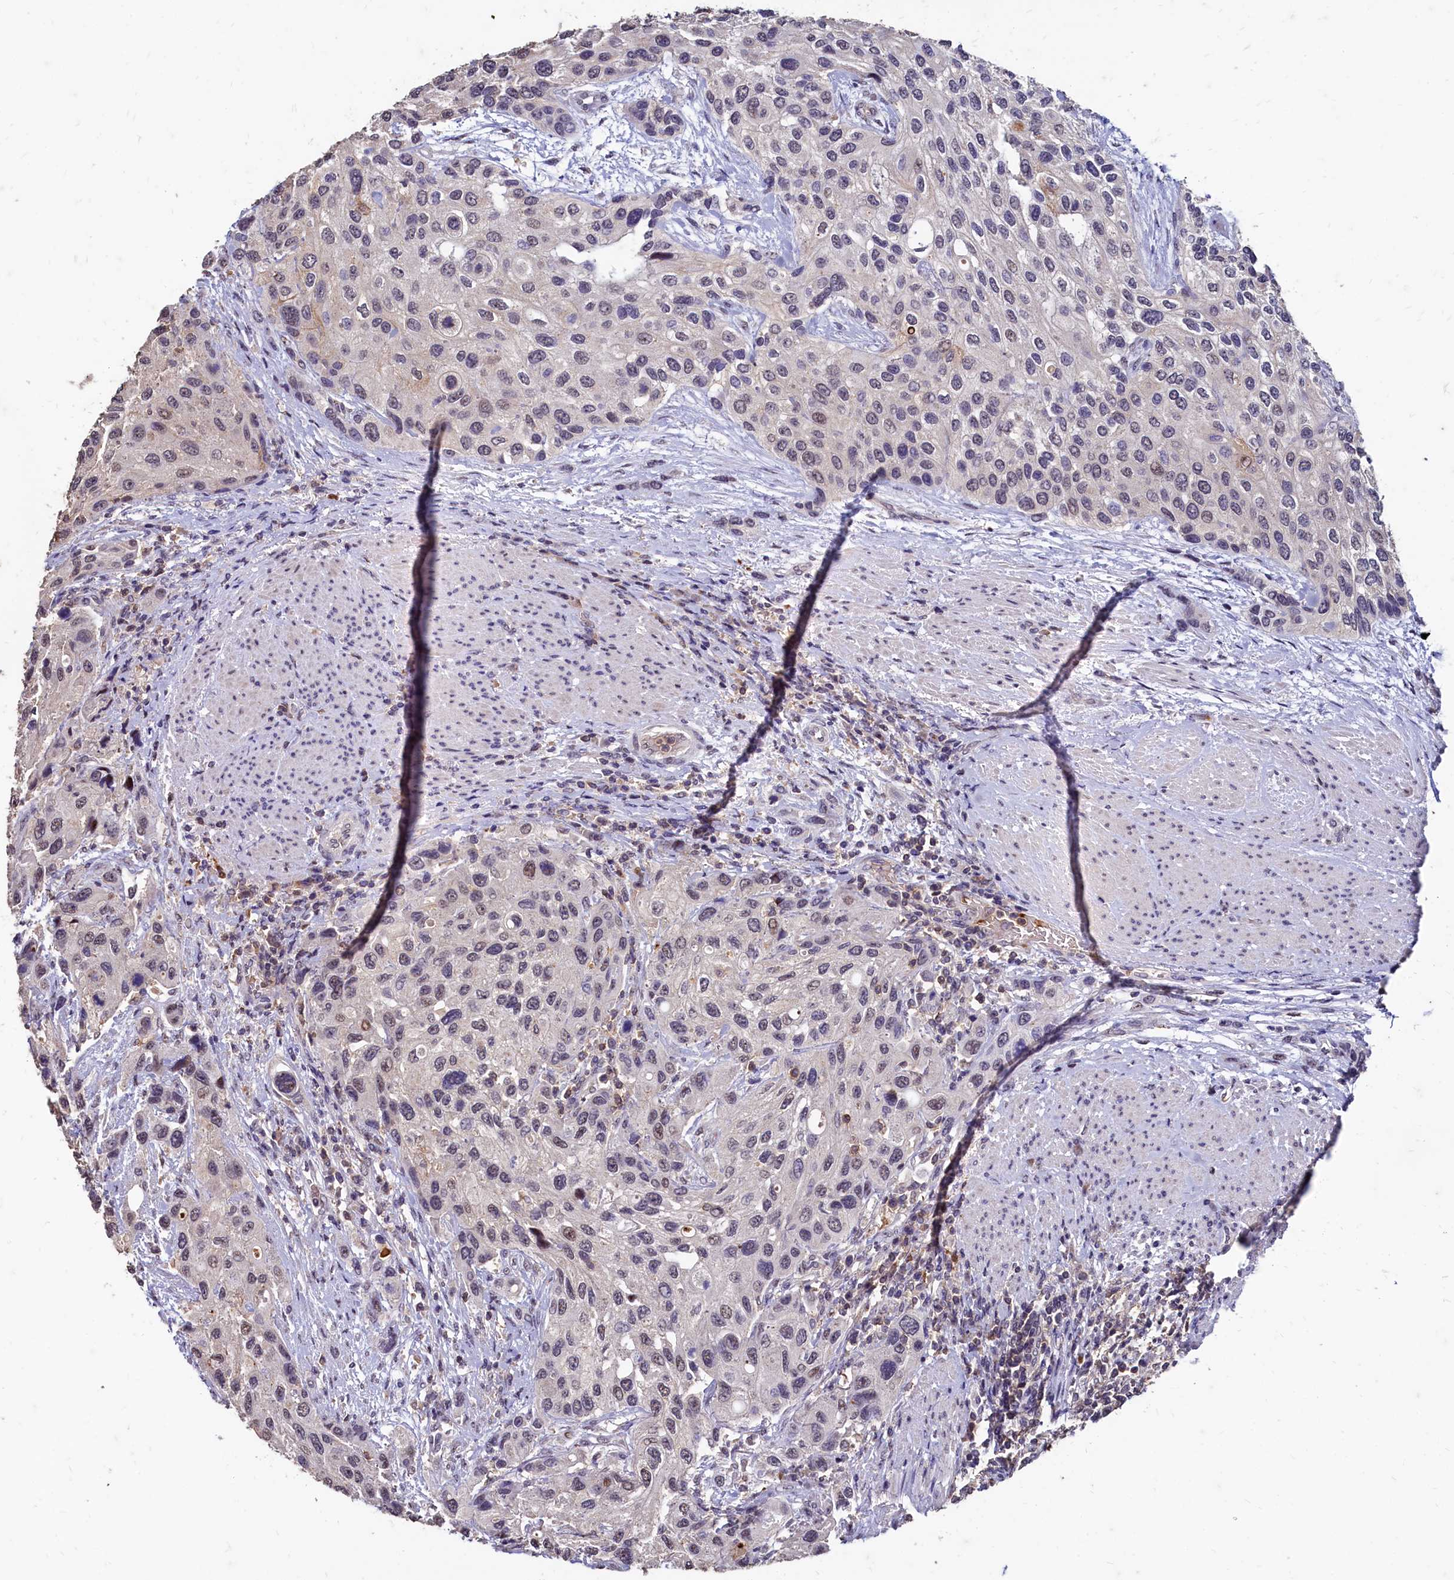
{"staining": {"intensity": "weak", "quantity": "<25%", "location": "nuclear"}, "tissue": "urothelial cancer", "cell_type": "Tumor cells", "image_type": "cancer", "snomed": [{"axis": "morphology", "description": "Normal tissue, NOS"}, {"axis": "morphology", "description": "Urothelial carcinoma, High grade"}, {"axis": "topography", "description": "Vascular tissue"}, {"axis": "topography", "description": "Urinary bladder"}], "caption": "A photomicrograph of high-grade urothelial carcinoma stained for a protein reveals no brown staining in tumor cells.", "gene": "CSTPP1", "patient": {"sex": "female", "age": 56}}